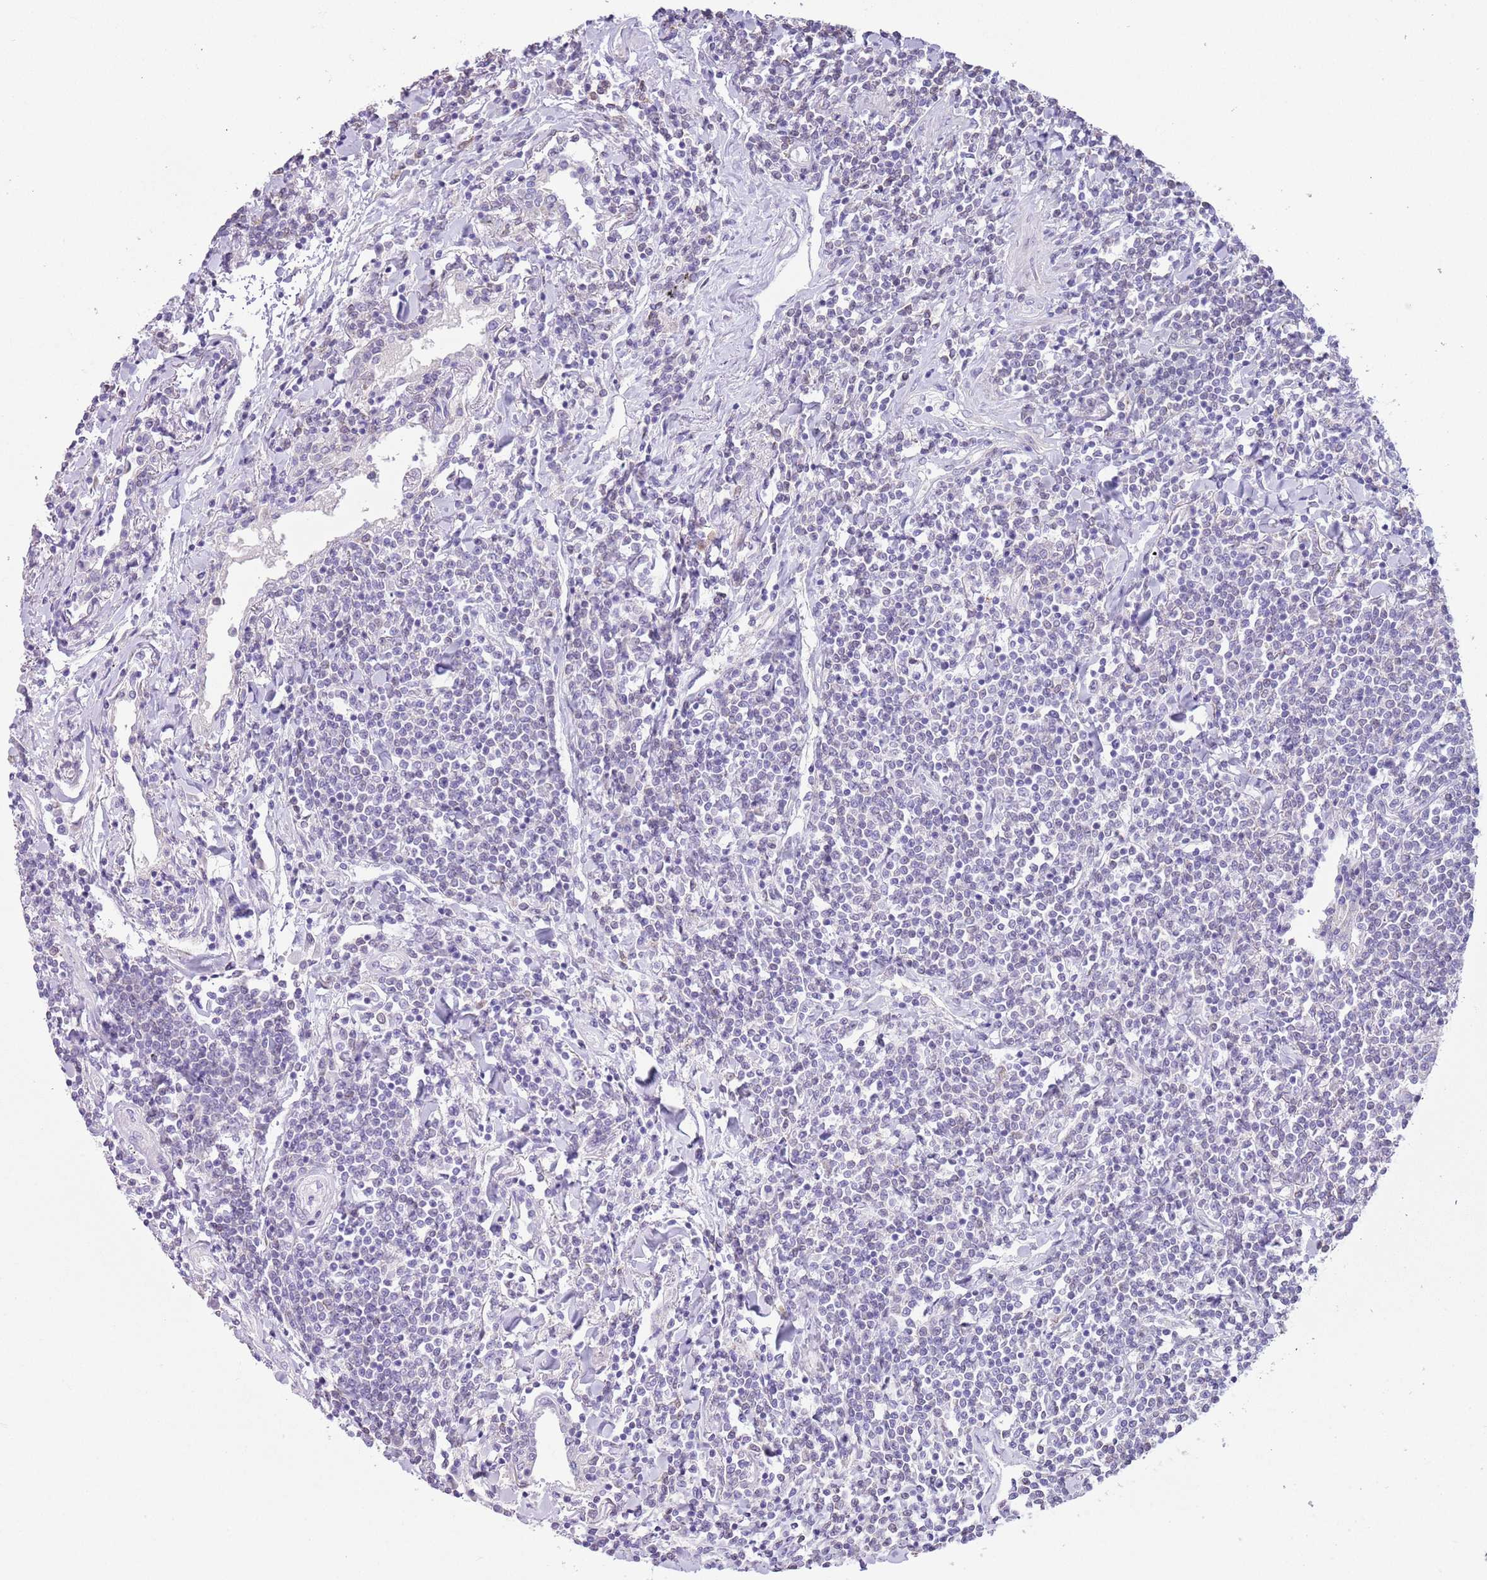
{"staining": {"intensity": "negative", "quantity": "none", "location": "none"}, "tissue": "lymphoma", "cell_type": "Tumor cells", "image_type": "cancer", "snomed": [{"axis": "morphology", "description": "Malignant lymphoma, non-Hodgkin's type, Low grade"}, {"axis": "topography", "description": "Lung"}], "caption": "Histopathology image shows no protein positivity in tumor cells of lymphoma tissue.", "gene": "ZNF697", "patient": {"sex": "female", "age": 71}}